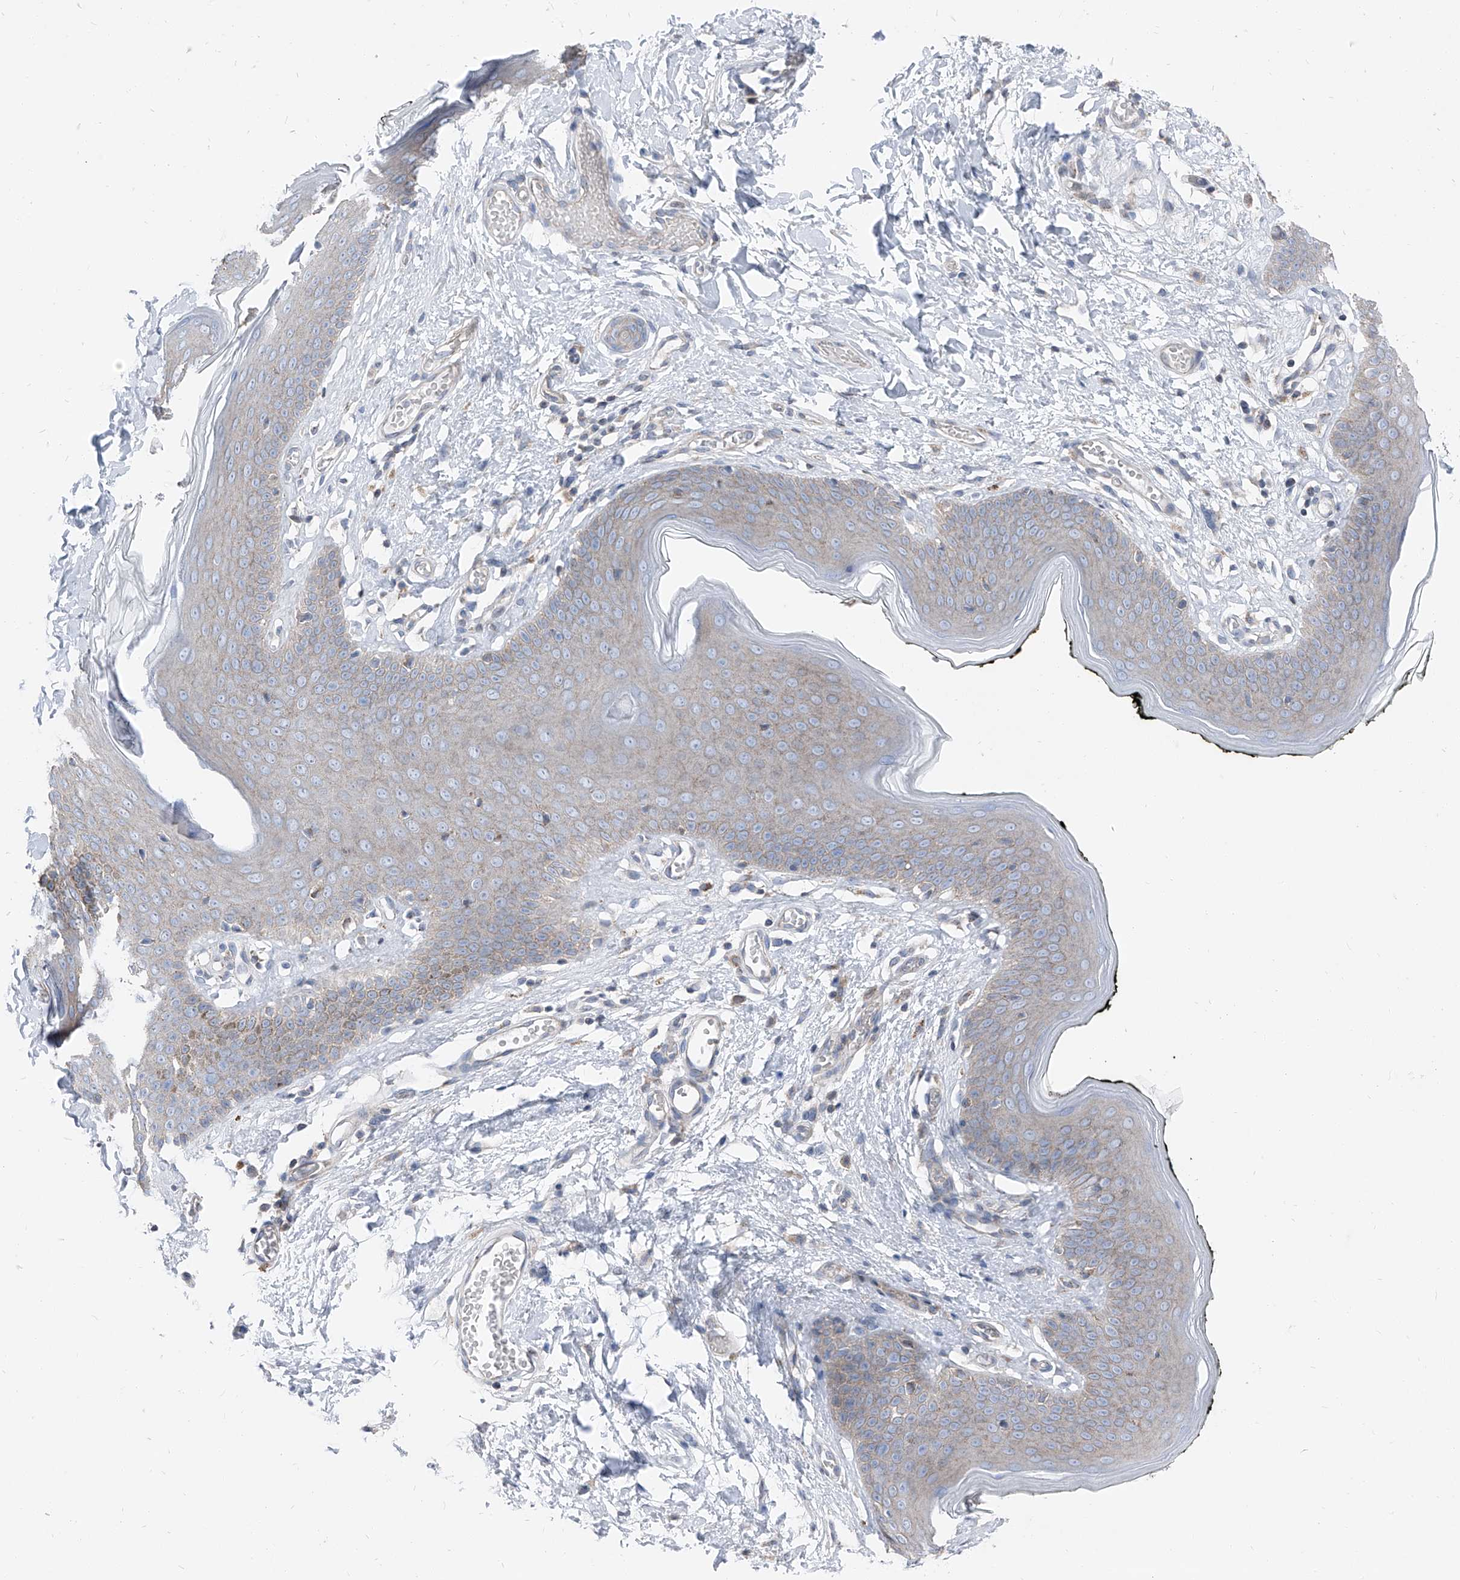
{"staining": {"intensity": "moderate", "quantity": "<25%", "location": "cytoplasmic/membranous"}, "tissue": "skin", "cell_type": "Epidermal cells", "image_type": "normal", "snomed": [{"axis": "morphology", "description": "Normal tissue, NOS"}, {"axis": "morphology", "description": "Inflammation, NOS"}, {"axis": "topography", "description": "Vulva"}], "caption": "Immunohistochemistry (IHC) staining of normal skin, which demonstrates low levels of moderate cytoplasmic/membranous staining in about <25% of epidermal cells indicating moderate cytoplasmic/membranous protein staining. The staining was performed using DAB (3,3'-diaminobenzidine) (brown) for protein detection and nuclei were counterstained in hematoxylin (blue).", "gene": "AGPS", "patient": {"sex": "female", "age": 84}}